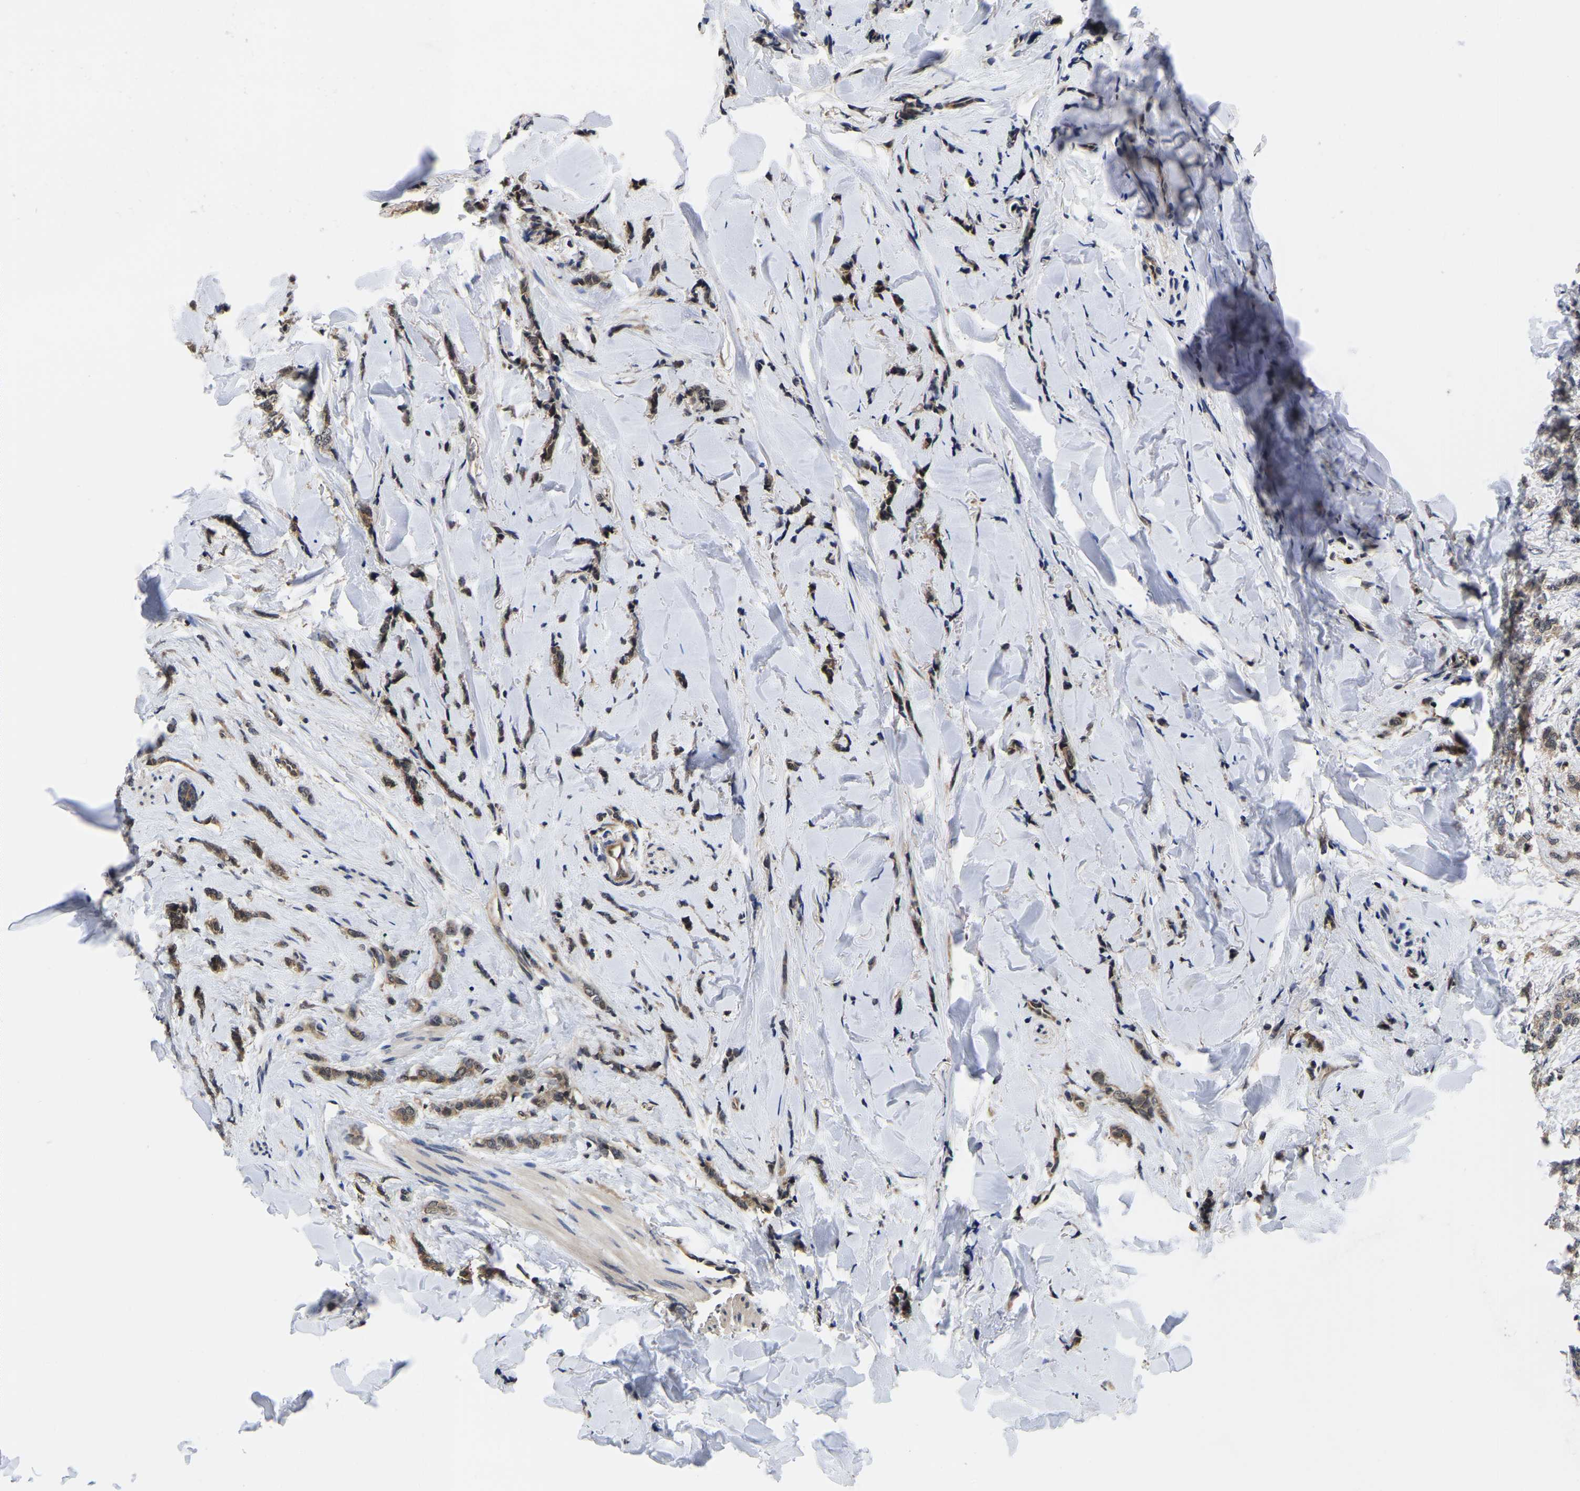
{"staining": {"intensity": "moderate", "quantity": ">75%", "location": "cytoplasmic/membranous"}, "tissue": "breast cancer", "cell_type": "Tumor cells", "image_type": "cancer", "snomed": [{"axis": "morphology", "description": "Lobular carcinoma"}, {"axis": "topography", "description": "Skin"}, {"axis": "topography", "description": "Breast"}], "caption": "Breast cancer stained for a protein shows moderate cytoplasmic/membranous positivity in tumor cells. (DAB (3,3'-diaminobenzidine) IHC, brown staining for protein, blue staining for nuclei).", "gene": "MCOLN2", "patient": {"sex": "female", "age": 46}}